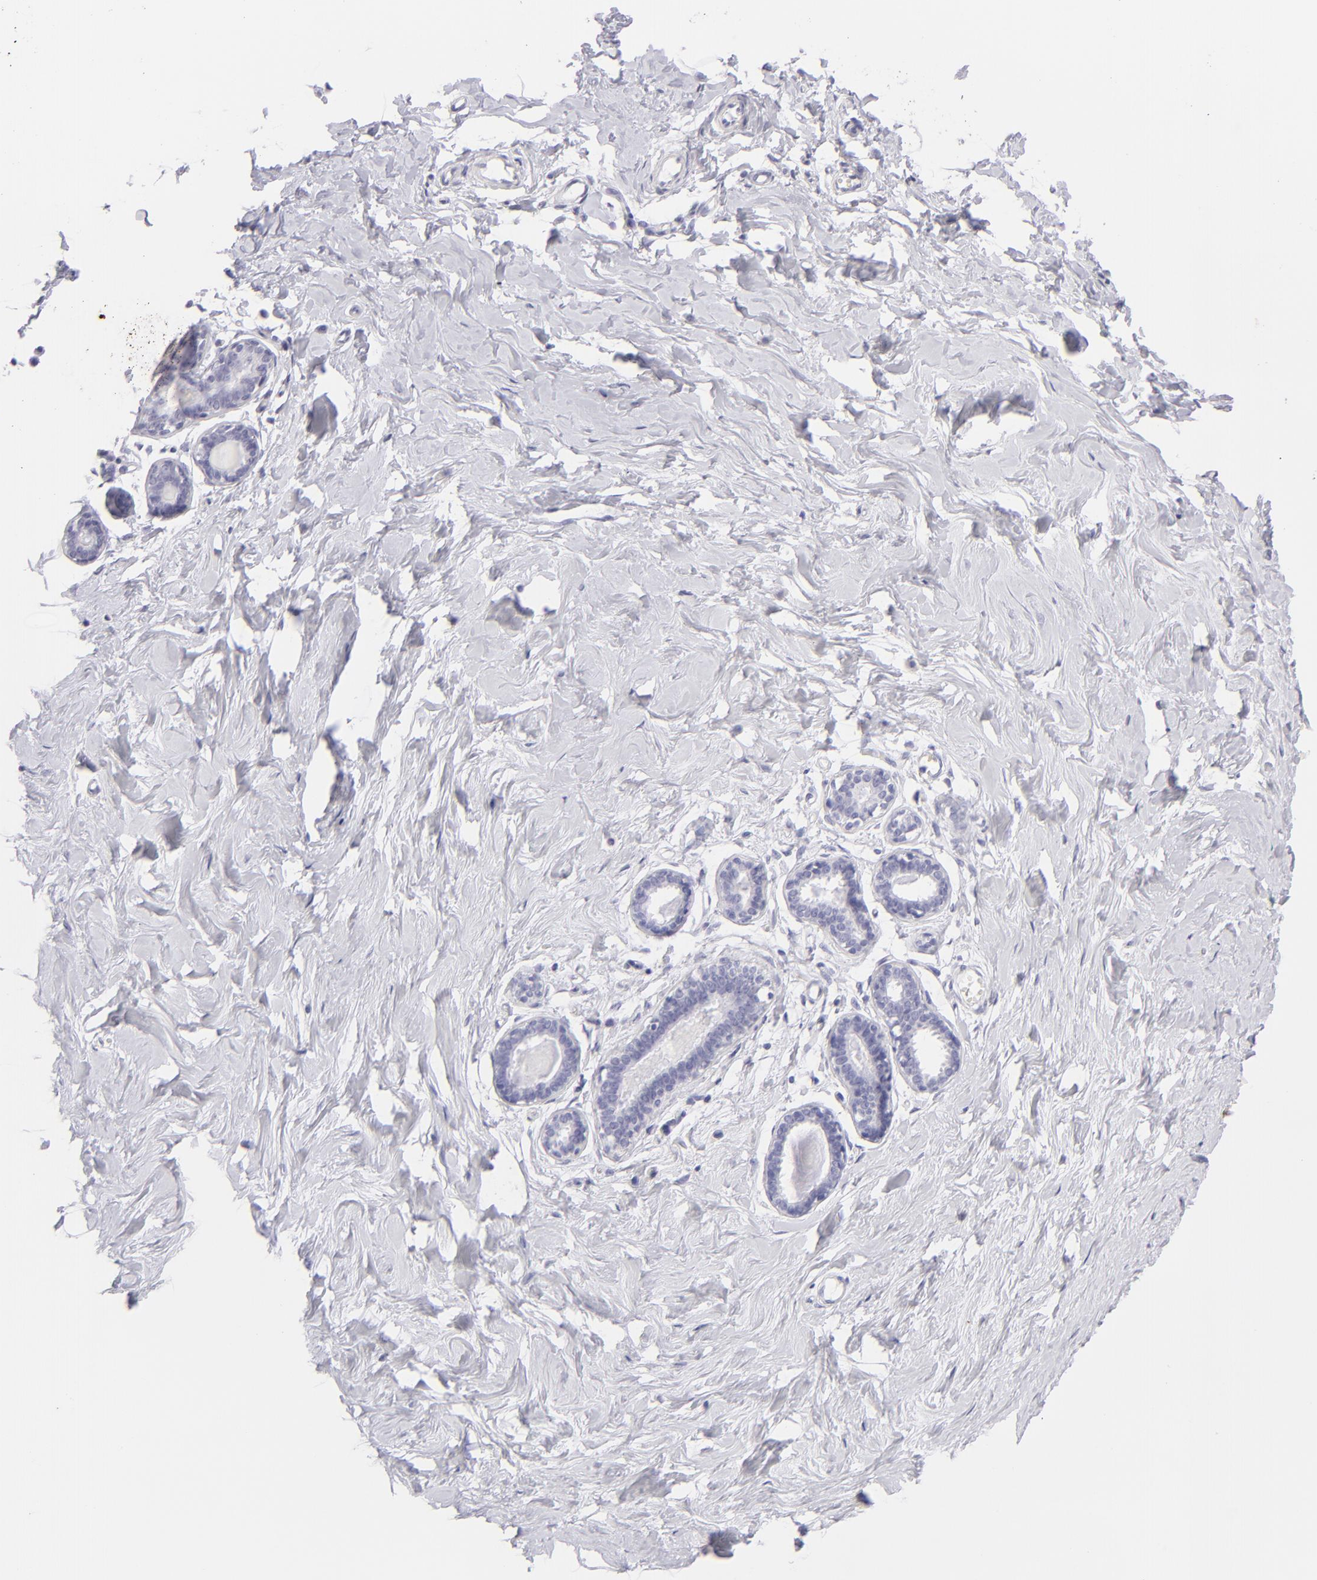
{"staining": {"intensity": "negative", "quantity": "none", "location": "none"}, "tissue": "breast", "cell_type": "Adipocytes", "image_type": "normal", "snomed": [{"axis": "morphology", "description": "Normal tissue, NOS"}, {"axis": "topography", "description": "Breast"}], "caption": "Histopathology image shows no significant protein positivity in adipocytes of benign breast.", "gene": "FCER2", "patient": {"sex": "female", "age": 23}}